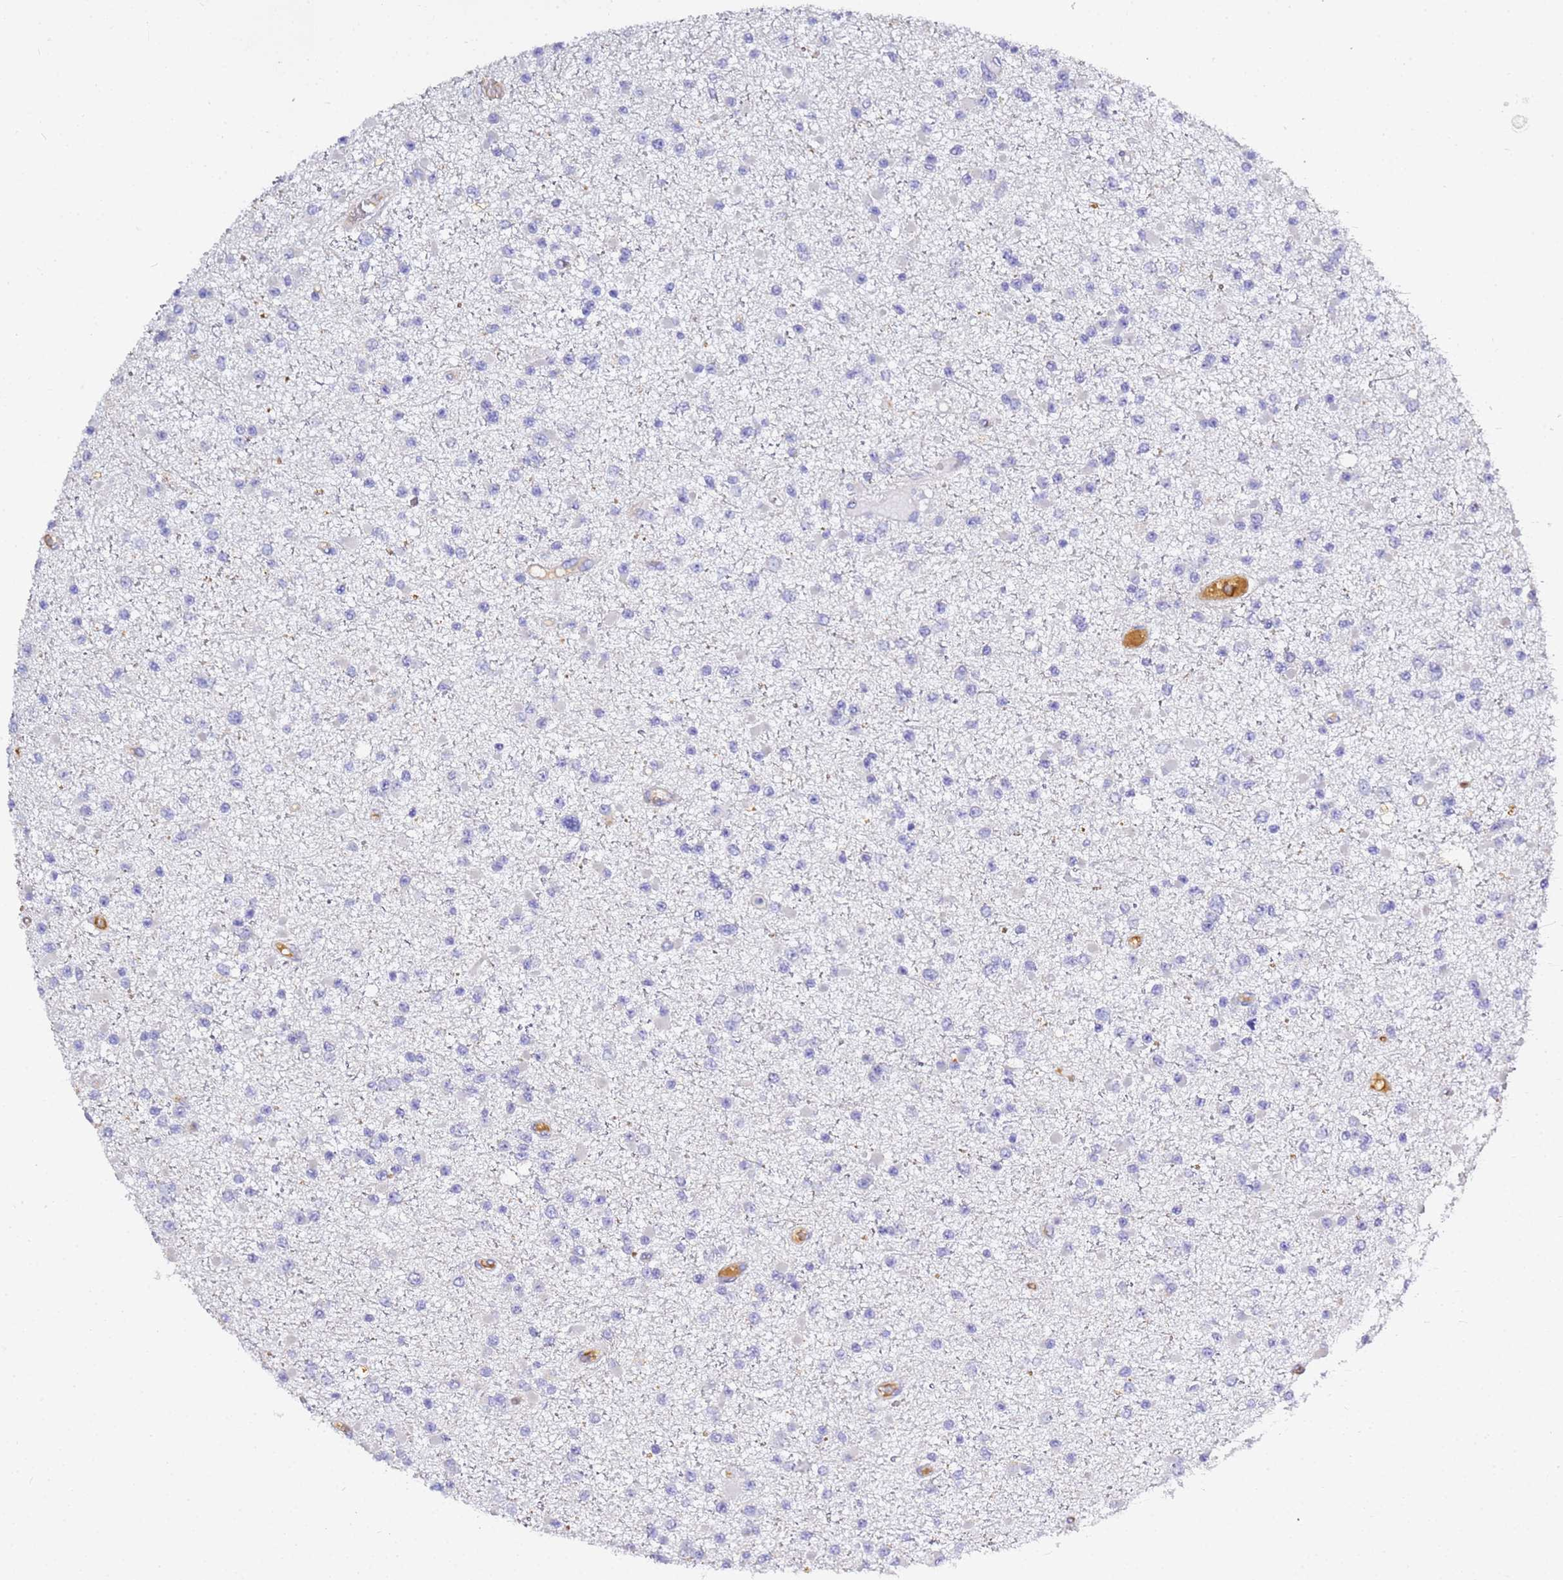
{"staining": {"intensity": "negative", "quantity": "none", "location": "none"}, "tissue": "glioma", "cell_type": "Tumor cells", "image_type": "cancer", "snomed": [{"axis": "morphology", "description": "Glioma, malignant, Low grade"}, {"axis": "topography", "description": "Brain"}], "caption": "Micrograph shows no significant protein positivity in tumor cells of glioma.", "gene": "CFH", "patient": {"sex": "female", "age": 22}}